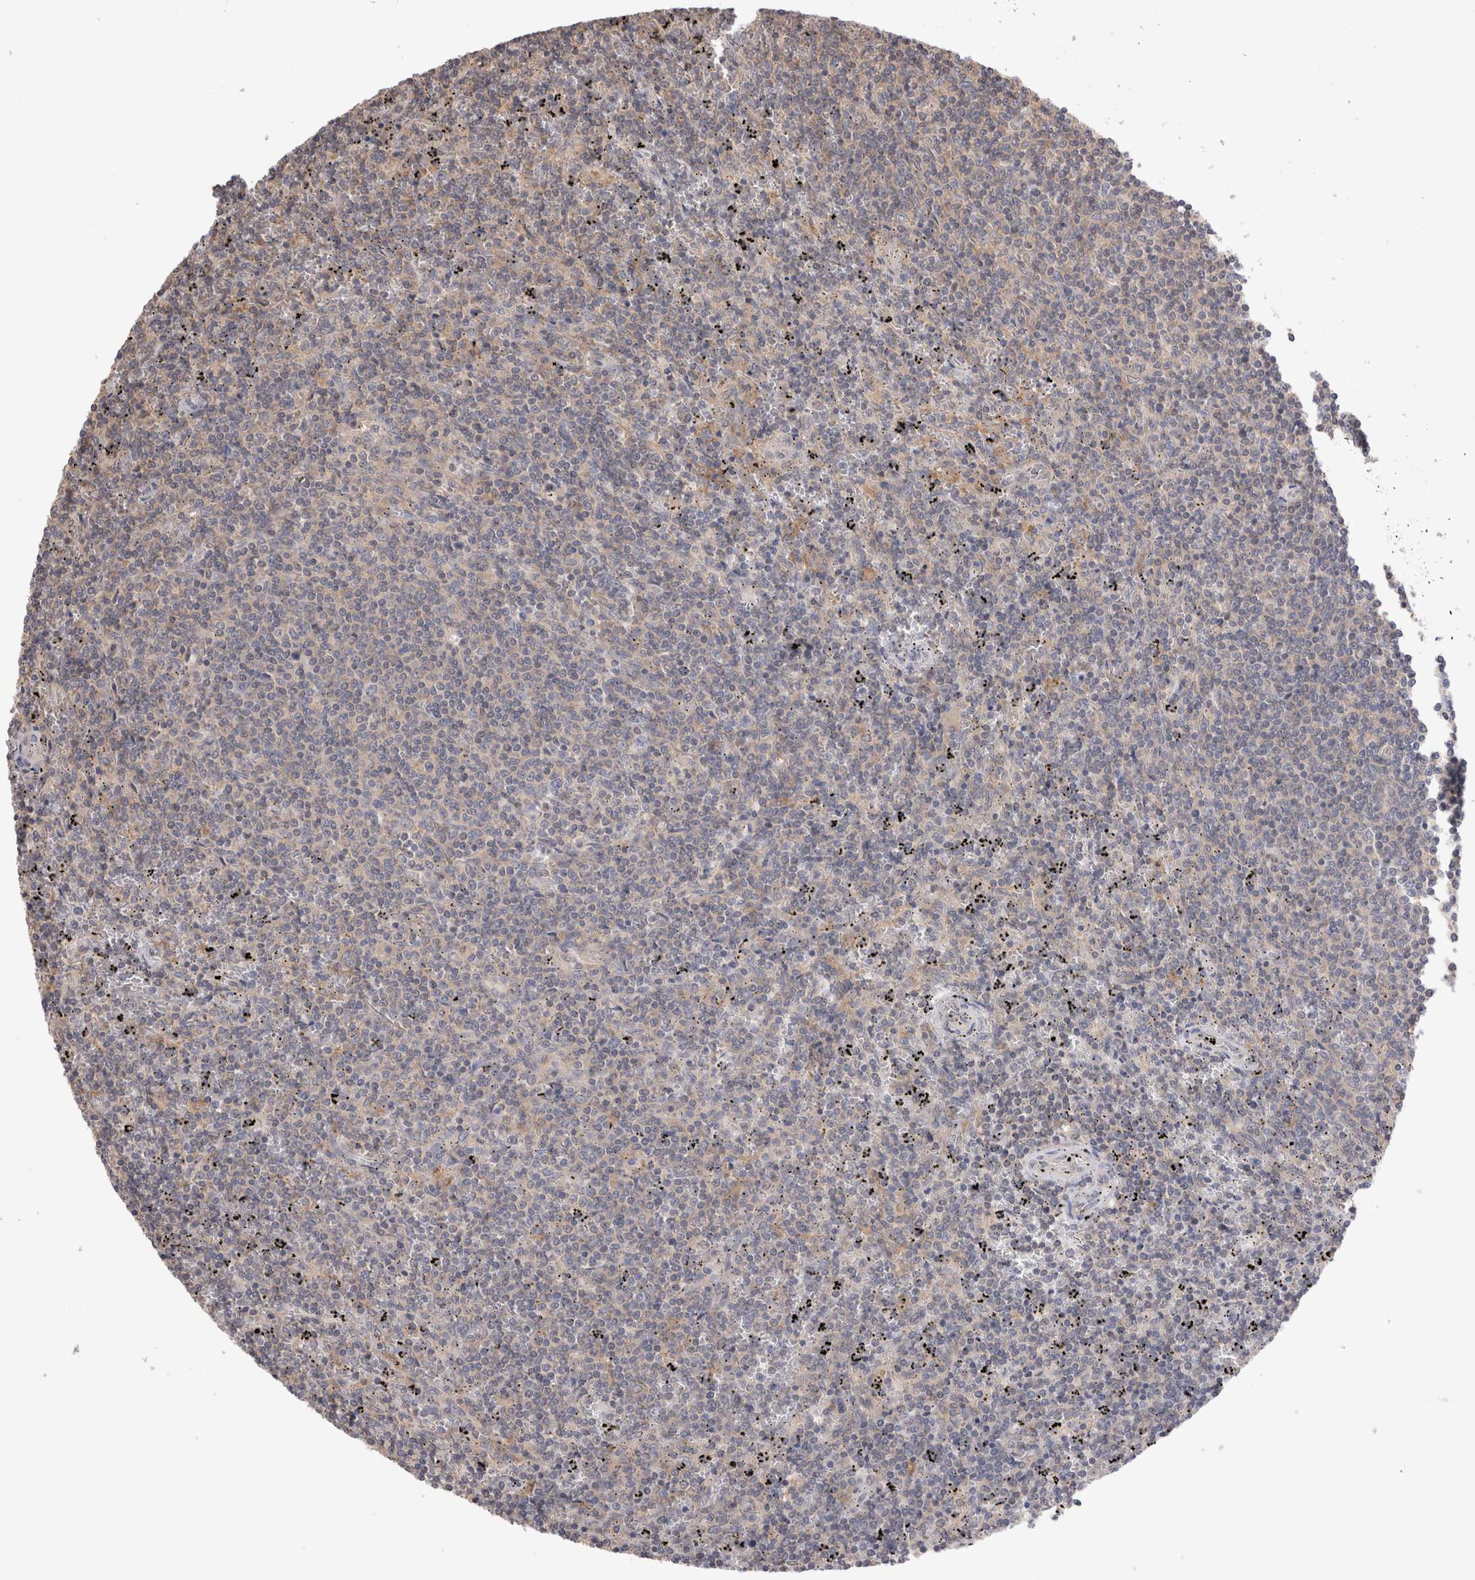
{"staining": {"intensity": "negative", "quantity": "none", "location": "none"}, "tissue": "lymphoma", "cell_type": "Tumor cells", "image_type": "cancer", "snomed": [{"axis": "morphology", "description": "Malignant lymphoma, non-Hodgkin's type, Low grade"}, {"axis": "topography", "description": "Spleen"}], "caption": "Low-grade malignant lymphoma, non-Hodgkin's type was stained to show a protein in brown. There is no significant expression in tumor cells.", "gene": "OTOR", "patient": {"sex": "female", "age": 50}}